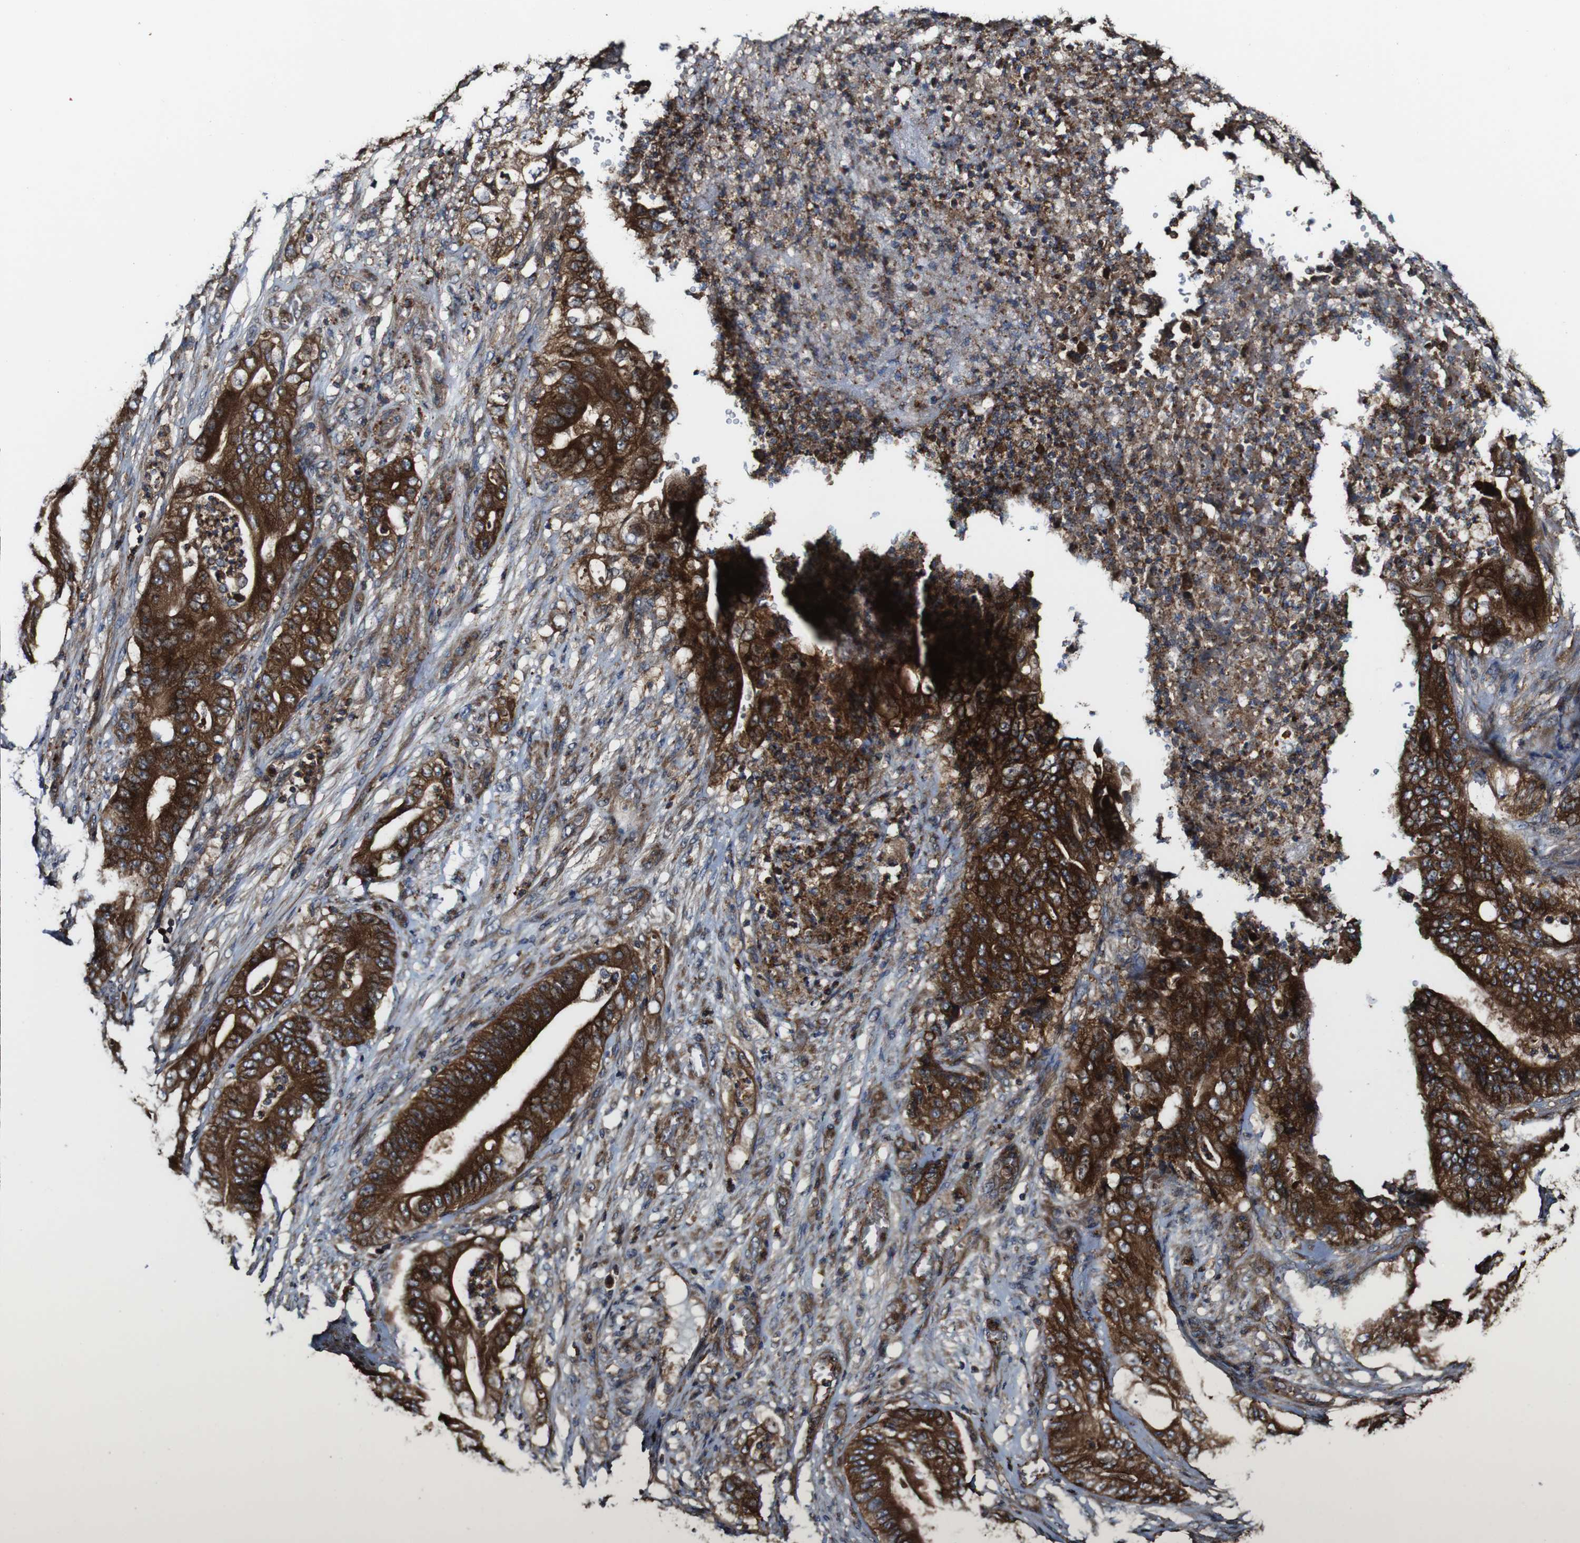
{"staining": {"intensity": "strong", "quantity": ">75%", "location": "cytoplasmic/membranous"}, "tissue": "stomach cancer", "cell_type": "Tumor cells", "image_type": "cancer", "snomed": [{"axis": "morphology", "description": "Adenocarcinoma, NOS"}, {"axis": "topography", "description": "Stomach"}], "caption": "Stomach cancer tissue demonstrates strong cytoplasmic/membranous expression in about >75% of tumor cells", "gene": "TNIK", "patient": {"sex": "female", "age": 73}}